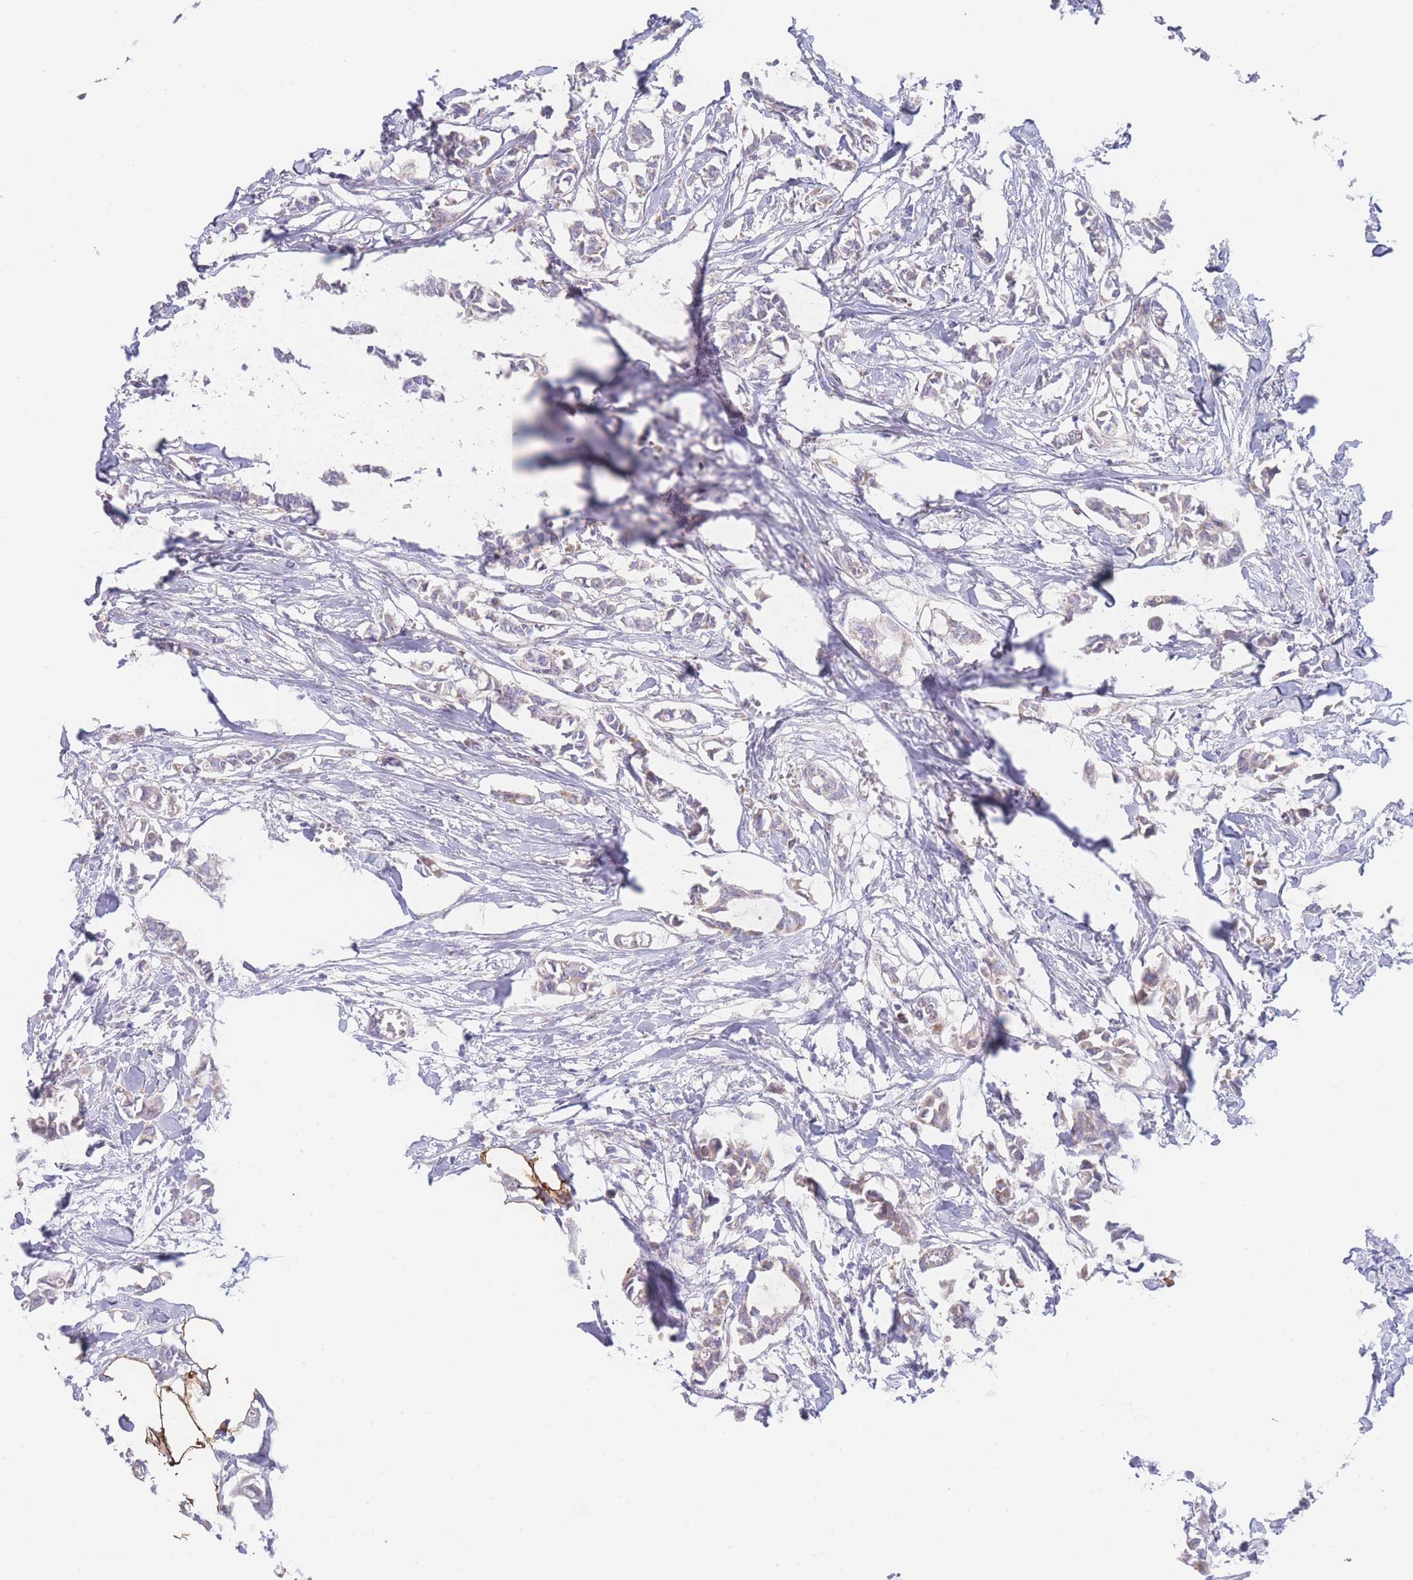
{"staining": {"intensity": "weak", "quantity": "<25%", "location": "cytoplasmic/membranous"}, "tissue": "breast cancer", "cell_type": "Tumor cells", "image_type": "cancer", "snomed": [{"axis": "morphology", "description": "Duct carcinoma"}, {"axis": "topography", "description": "Breast"}], "caption": "Immunohistochemistry of human breast cancer reveals no positivity in tumor cells.", "gene": "GPAM", "patient": {"sex": "female", "age": 41}}